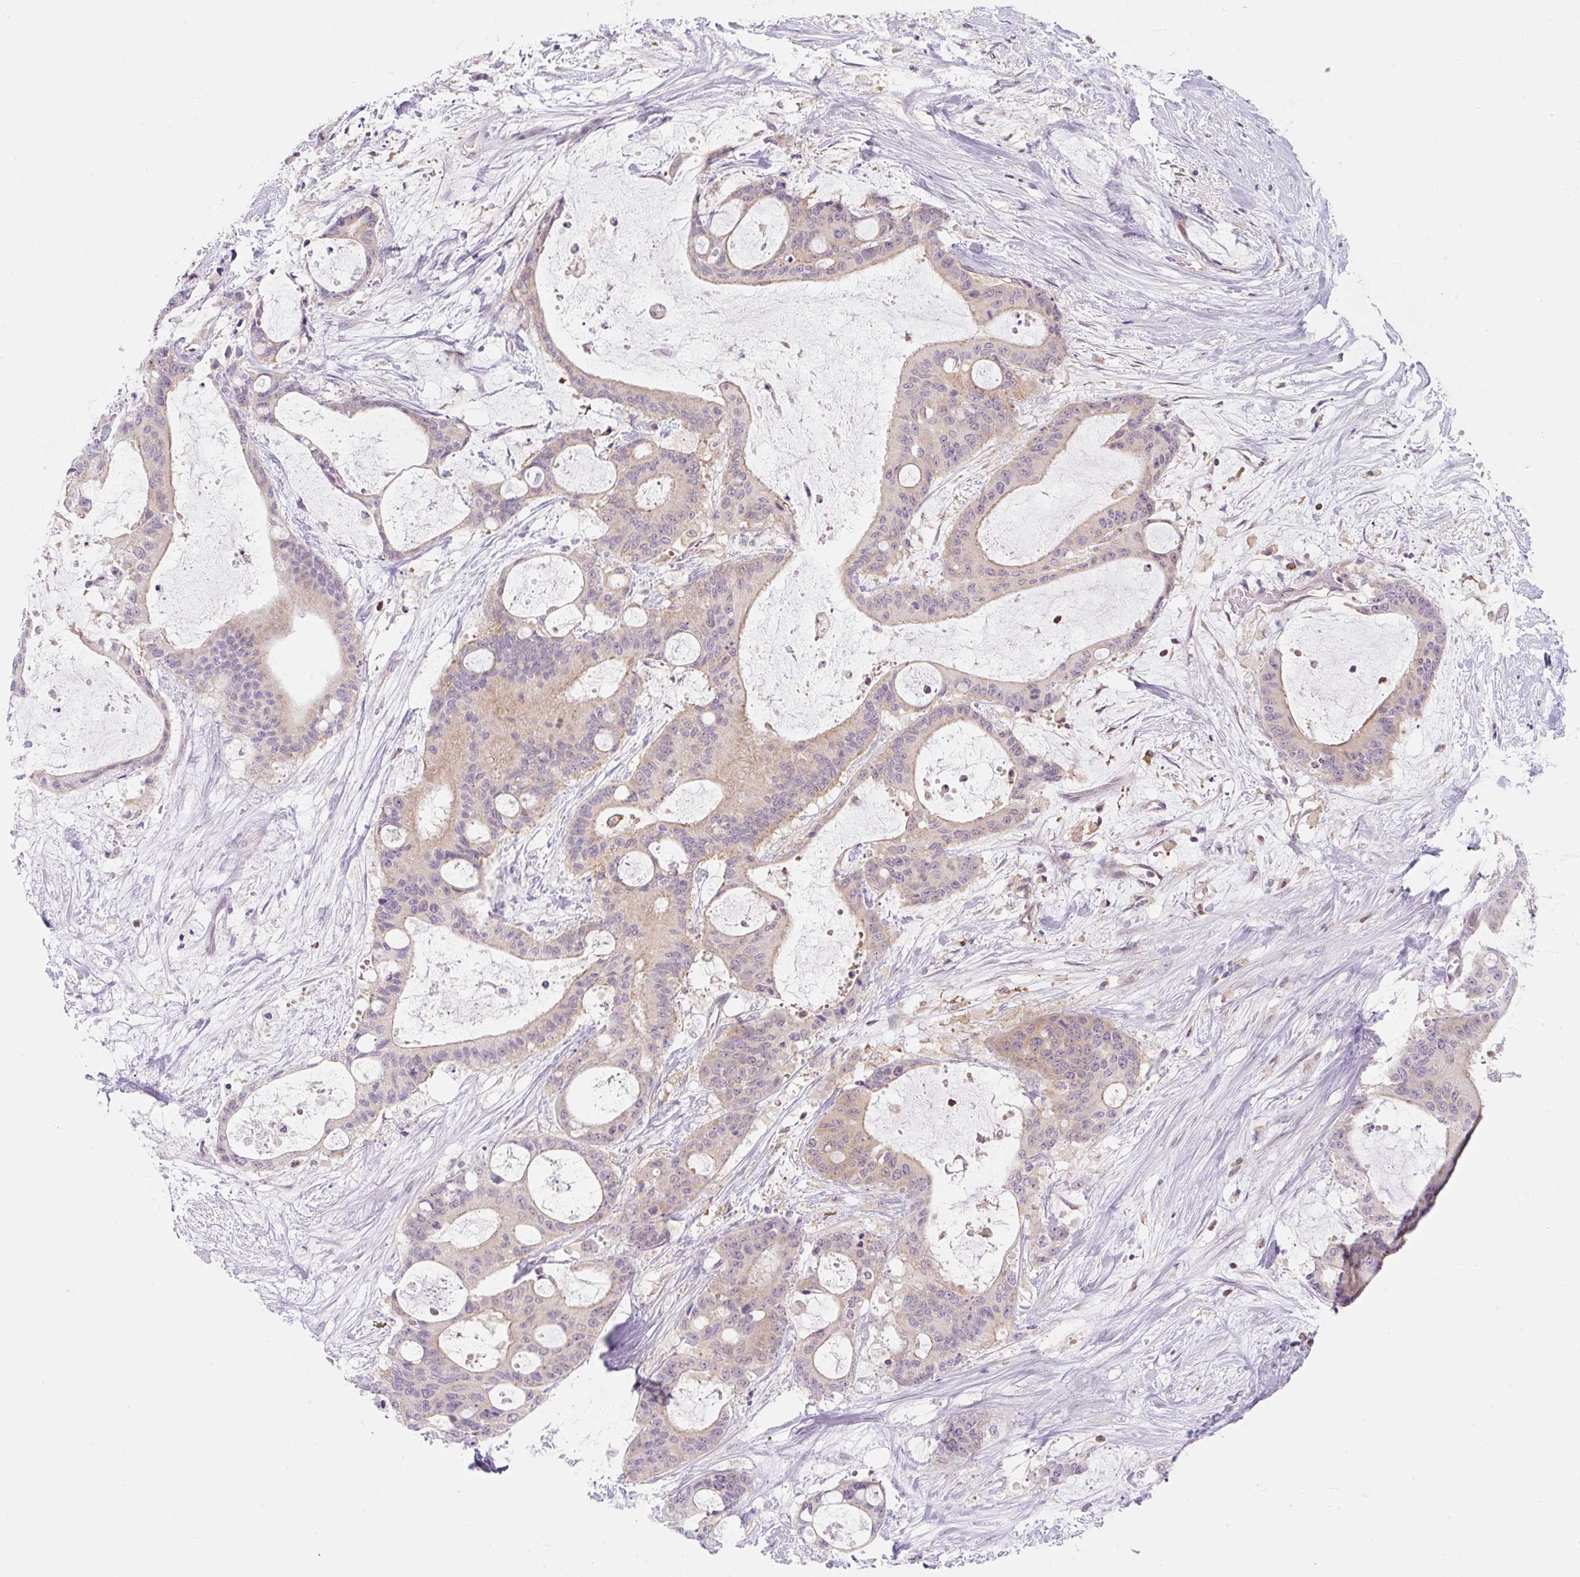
{"staining": {"intensity": "weak", "quantity": "<25%", "location": "cytoplasmic/membranous"}, "tissue": "liver cancer", "cell_type": "Tumor cells", "image_type": "cancer", "snomed": [{"axis": "morphology", "description": "Normal tissue, NOS"}, {"axis": "morphology", "description": "Cholangiocarcinoma"}, {"axis": "topography", "description": "Liver"}, {"axis": "topography", "description": "Peripheral nerve tissue"}], "caption": "Immunohistochemical staining of cholangiocarcinoma (liver) reveals no significant staining in tumor cells. (Brightfield microscopy of DAB (3,3'-diaminobenzidine) immunohistochemistry at high magnification).", "gene": "OMA1", "patient": {"sex": "female", "age": 73}}